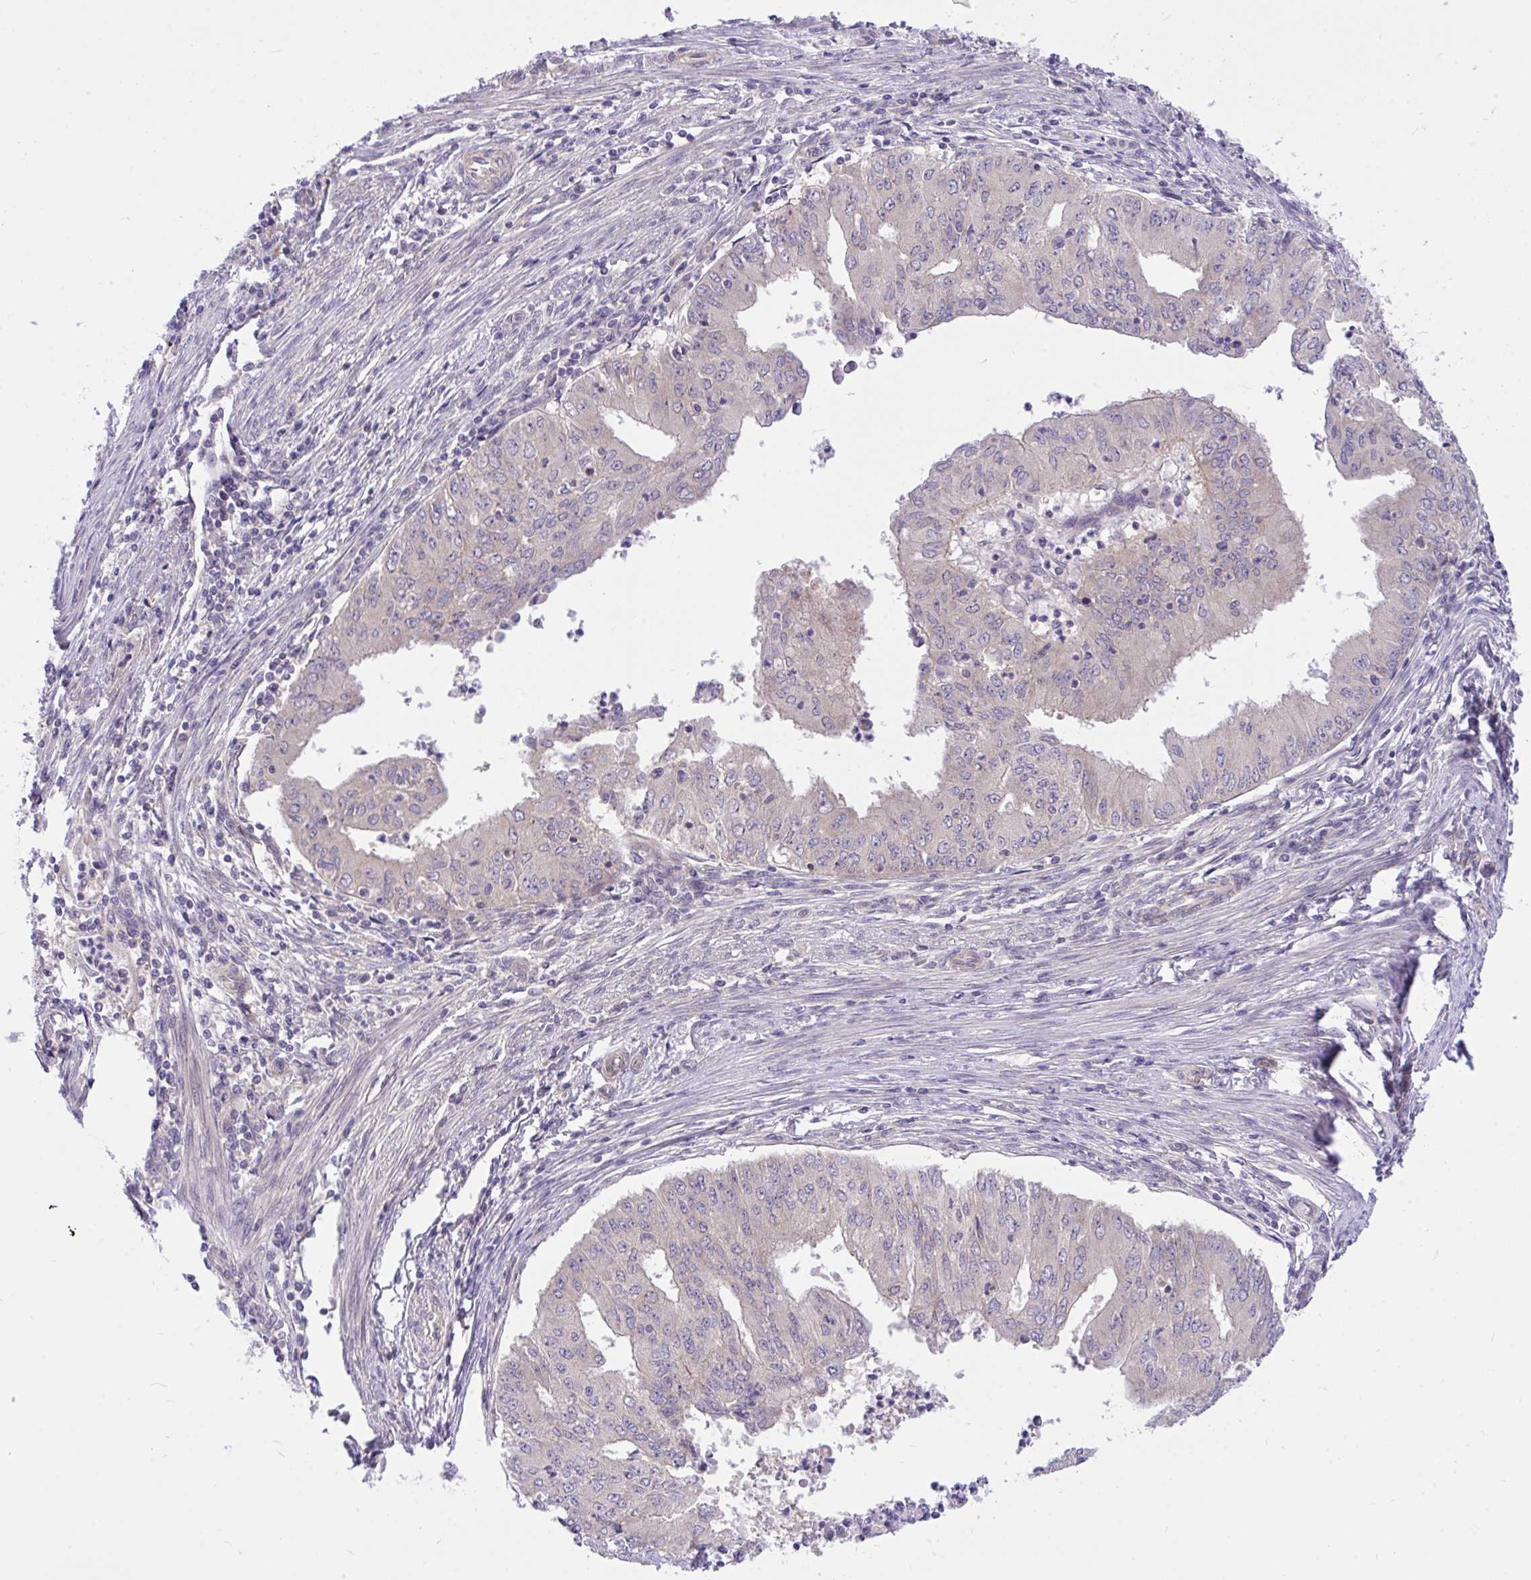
{"staining": {"intensity": "negative", "quantity": "none", "location": "none"}, "tissue": "endometrial cancer", "cell_type": "Tumor cells", "image_type": "cancer", "snomed": [{"axis": "morphology", "description": "Adenocarcinoma, NOS"}, {"axis": "topography", "description": "Endometrium"}], "caption": "Tumor cells show no significant positivity in endometrial adenocarcinoma. (DAB immunohistochemistry (IHC), high magnification).", "gene": "TLN2", "patient": {"sex": "female", "age": 50}}